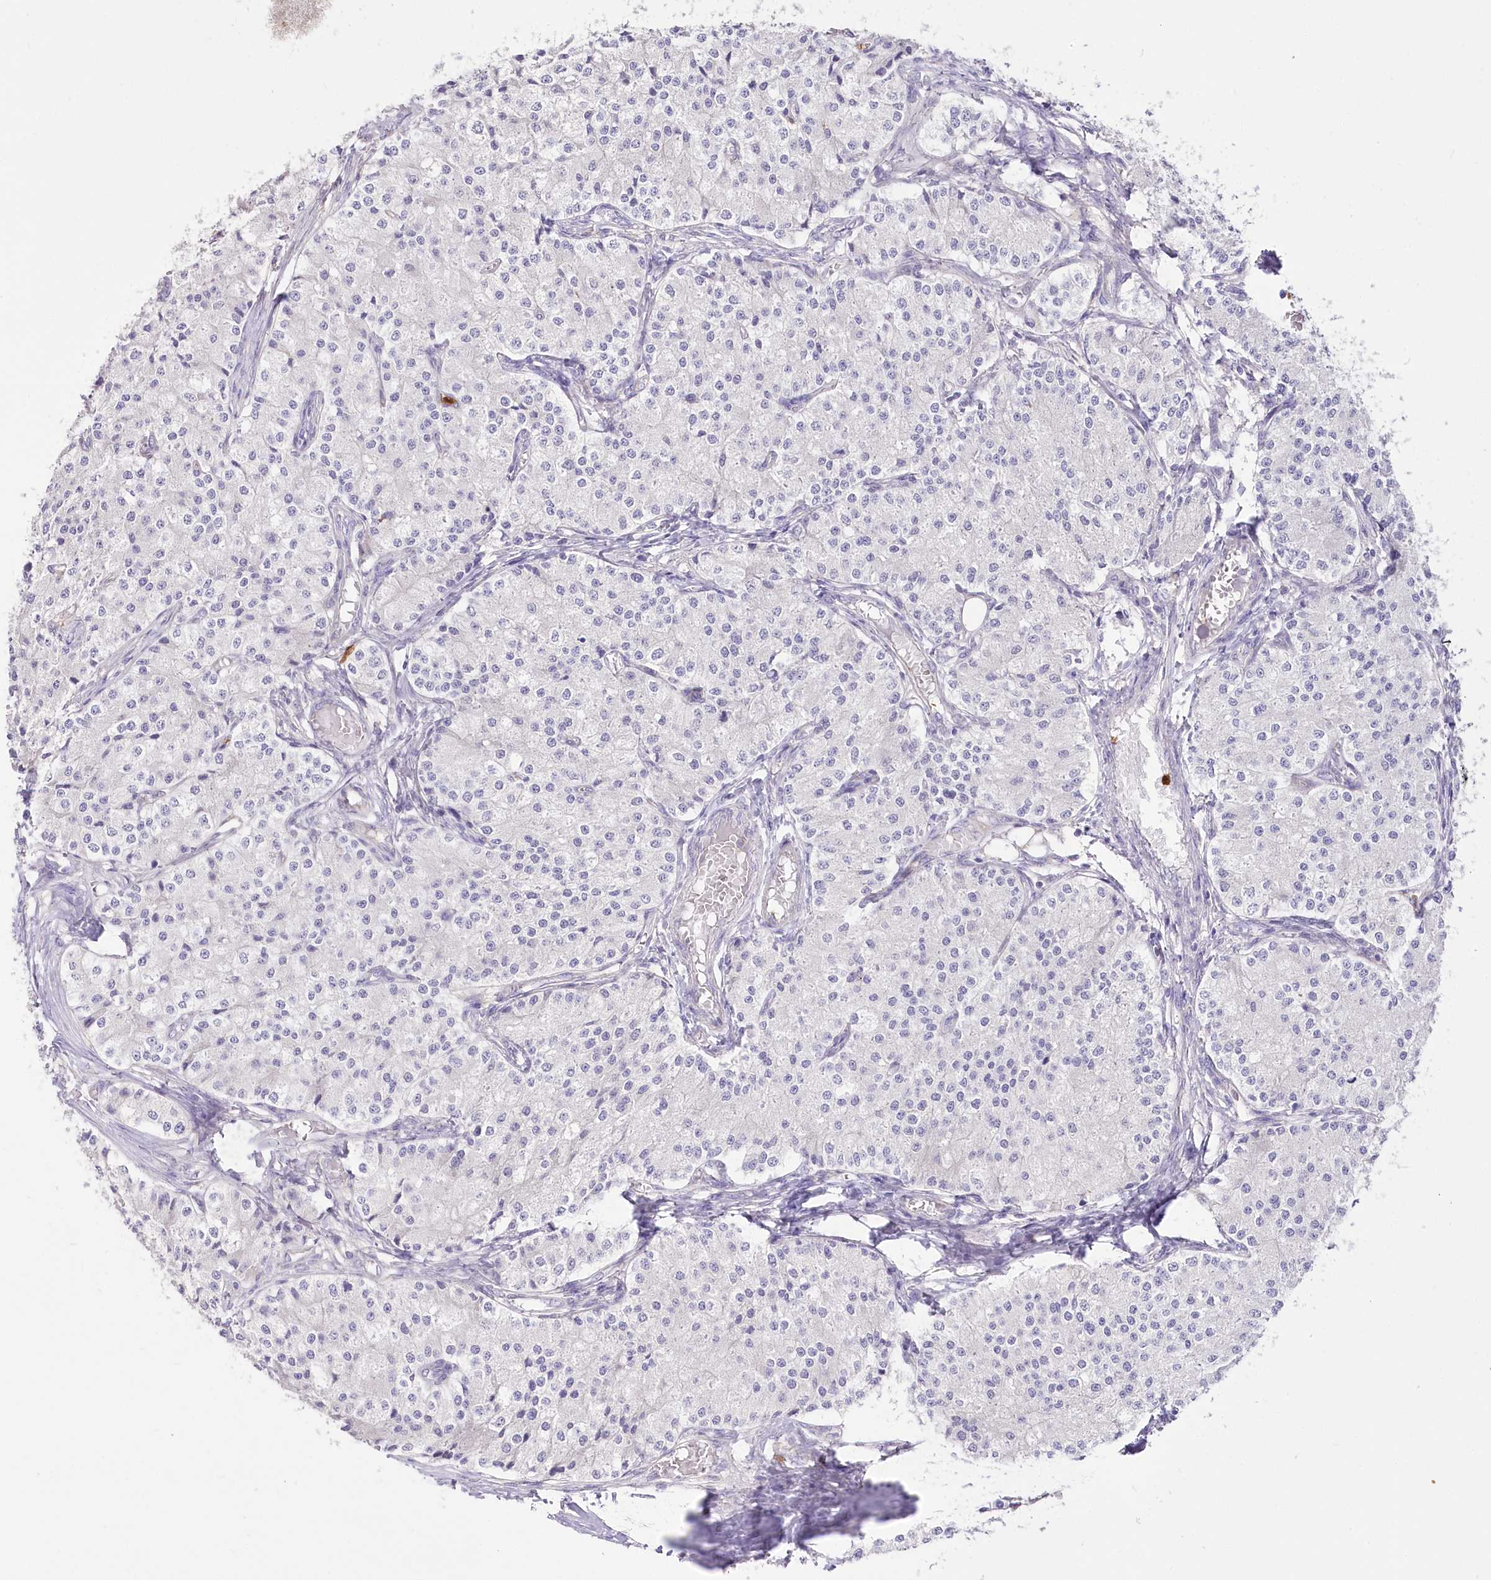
{"staining": {"intensity": "negative", "quantity": "none", "location": "none"}, "tissue": "carcinoid", "cell_type": "Tumor cells", "image_type": "cancer", "snomed": [{"axis": "morphology", "description": "Carcinoid, malignant, NOS"}, {"axis": "topography", "description": "Colon"}], "caption": "Carcinoid was stained to show a protein in brown. There is no significant staining in tumor cells.", "gene": "DPYD", "patient": {"sex": "female", "age": 52}}